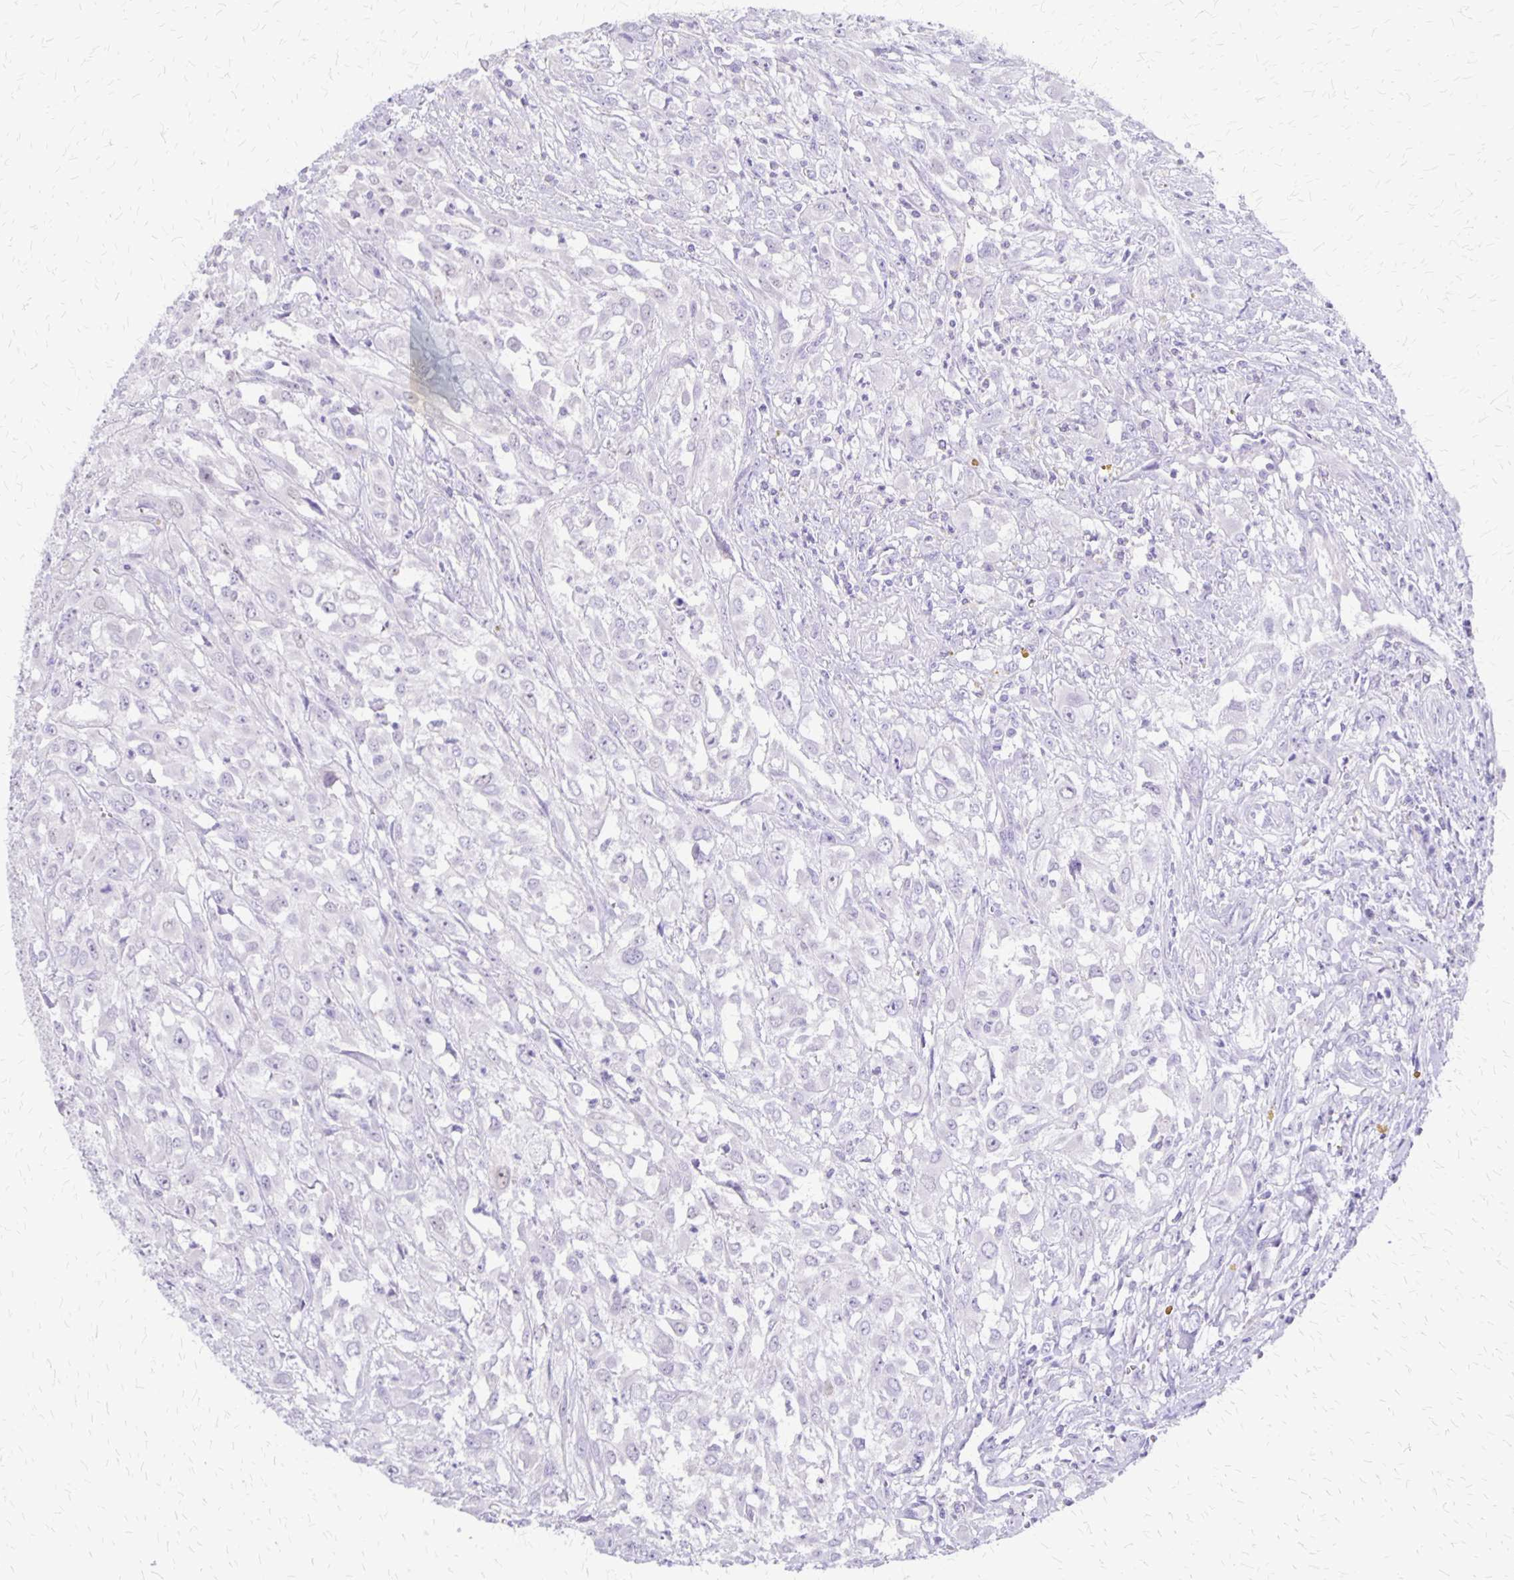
{"staining": {"intensity": "negative", "quantity": "none", "location": "none"}, "tissue": "urothelial cancer", "cell_type": "Tumor cells", "image_type": "cancer", "snomed": [{"axis": "morphology", "description": "Urothelial carcinoma, High grade"}, {"axis": "topography", "description": "Urinary bladder"}], "caption": "Immunohistochemical staining of urothelial cancer reveals no significant expression in tumor cells.", "gene": "SI", "patient": {"sex": "male", "age": 67}}